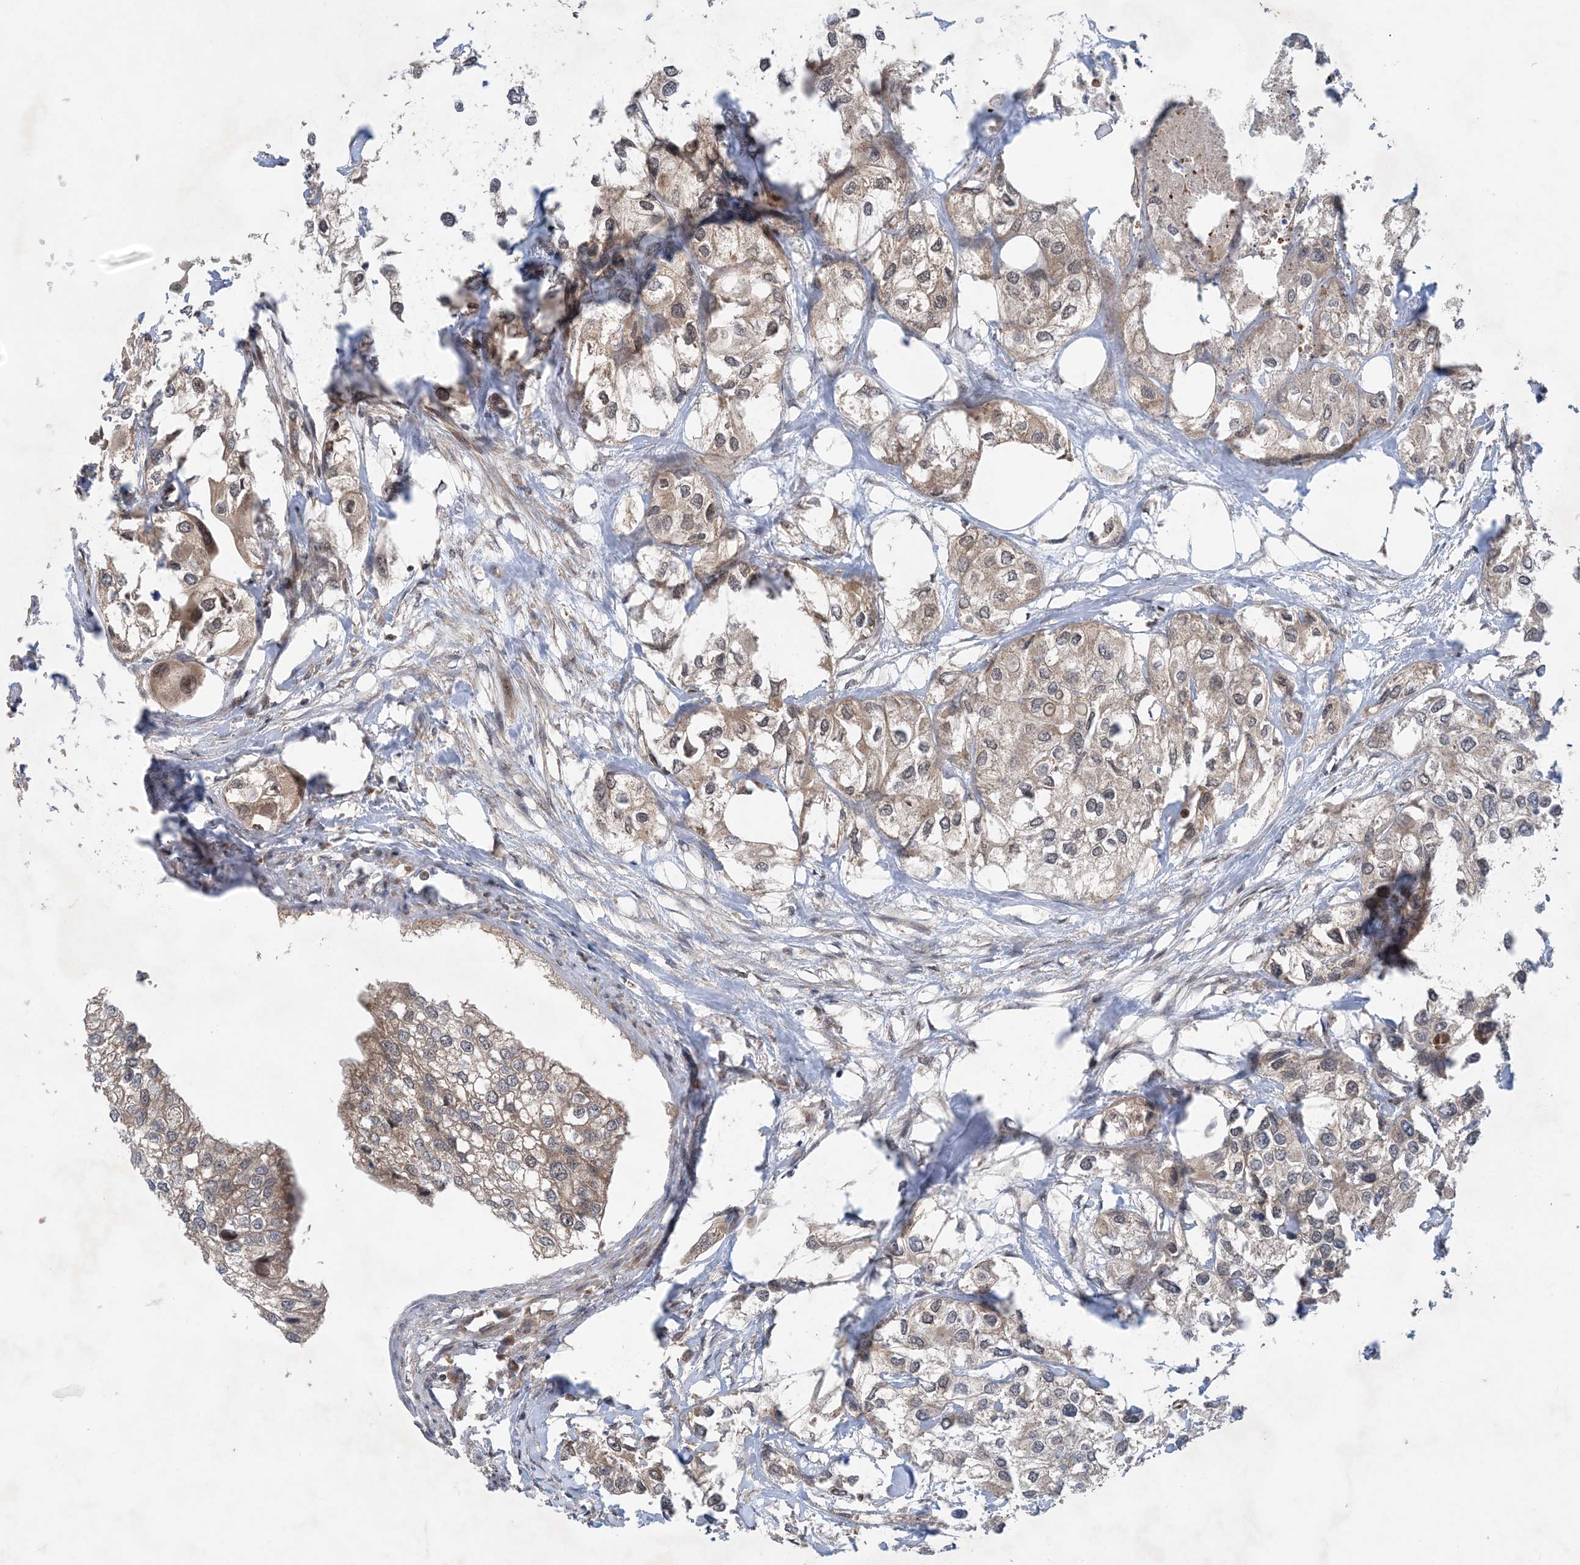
{"staining": {"intensity": "weak", "quantity": ">75%", "location": "cytoplasmic/membranous,nuclear"}, "tissue": "urothelial cancer", "cell_type": "Tumor cells", "image_type": "cancer", "snomed": [{"axis": "morphology", "description": "Urothelial carcinoma, High grade"}, {"axis": "topography", "description": "Urinary bladder"}], "caption": "Urothelial cancer tissue shows weak cytoplasmic/membranous and nuclear expression in about >75% of tumor cells (DAB (3,3'-diaminobenzidine) IHC, brown staining for protein, blue staining for nuclei).", "gene": "HEMK1", "patient": {"sex": "male", "age": 64}}